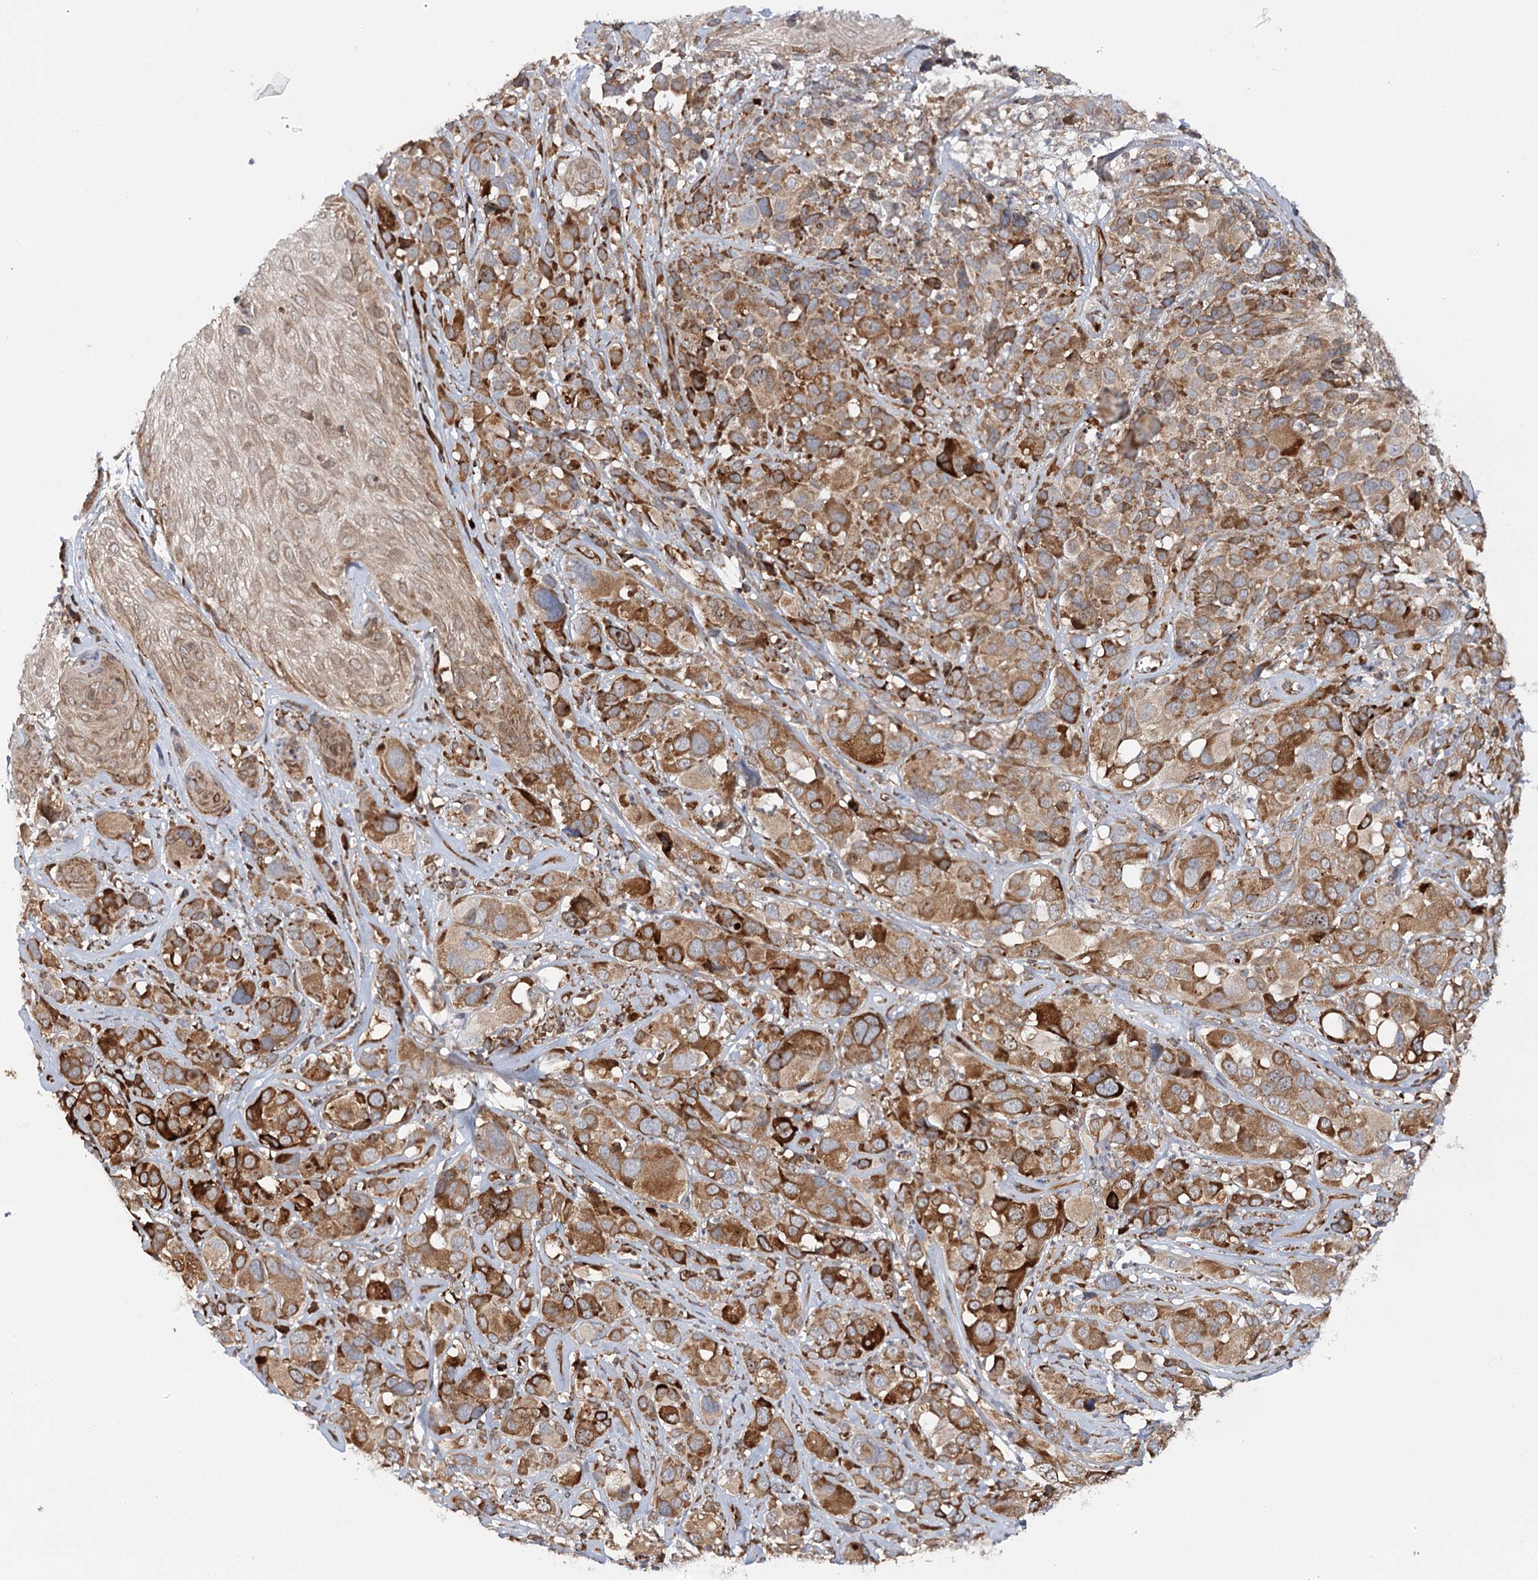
{"staining": {"intensity": "moderate", "quantity": ">75%", "location": "cytoplasmic/membranous"}, "tissue": "melanoma", "cell_type": "Tumor cells", "image_type": "cancer", "snomed": [{"axis": "morphology", "description": "Malignant melanoma, NOS"}, {"axis": "topography", "description": "Skin of trunk"}], "caption": "This is an image of IHC staining of malignant melanoma, which shows moderate expression in the cytoplasmic/membranous of tumor cells.", "gene": "MKNK1", "patient": {"sex": "male", "age": 71}}